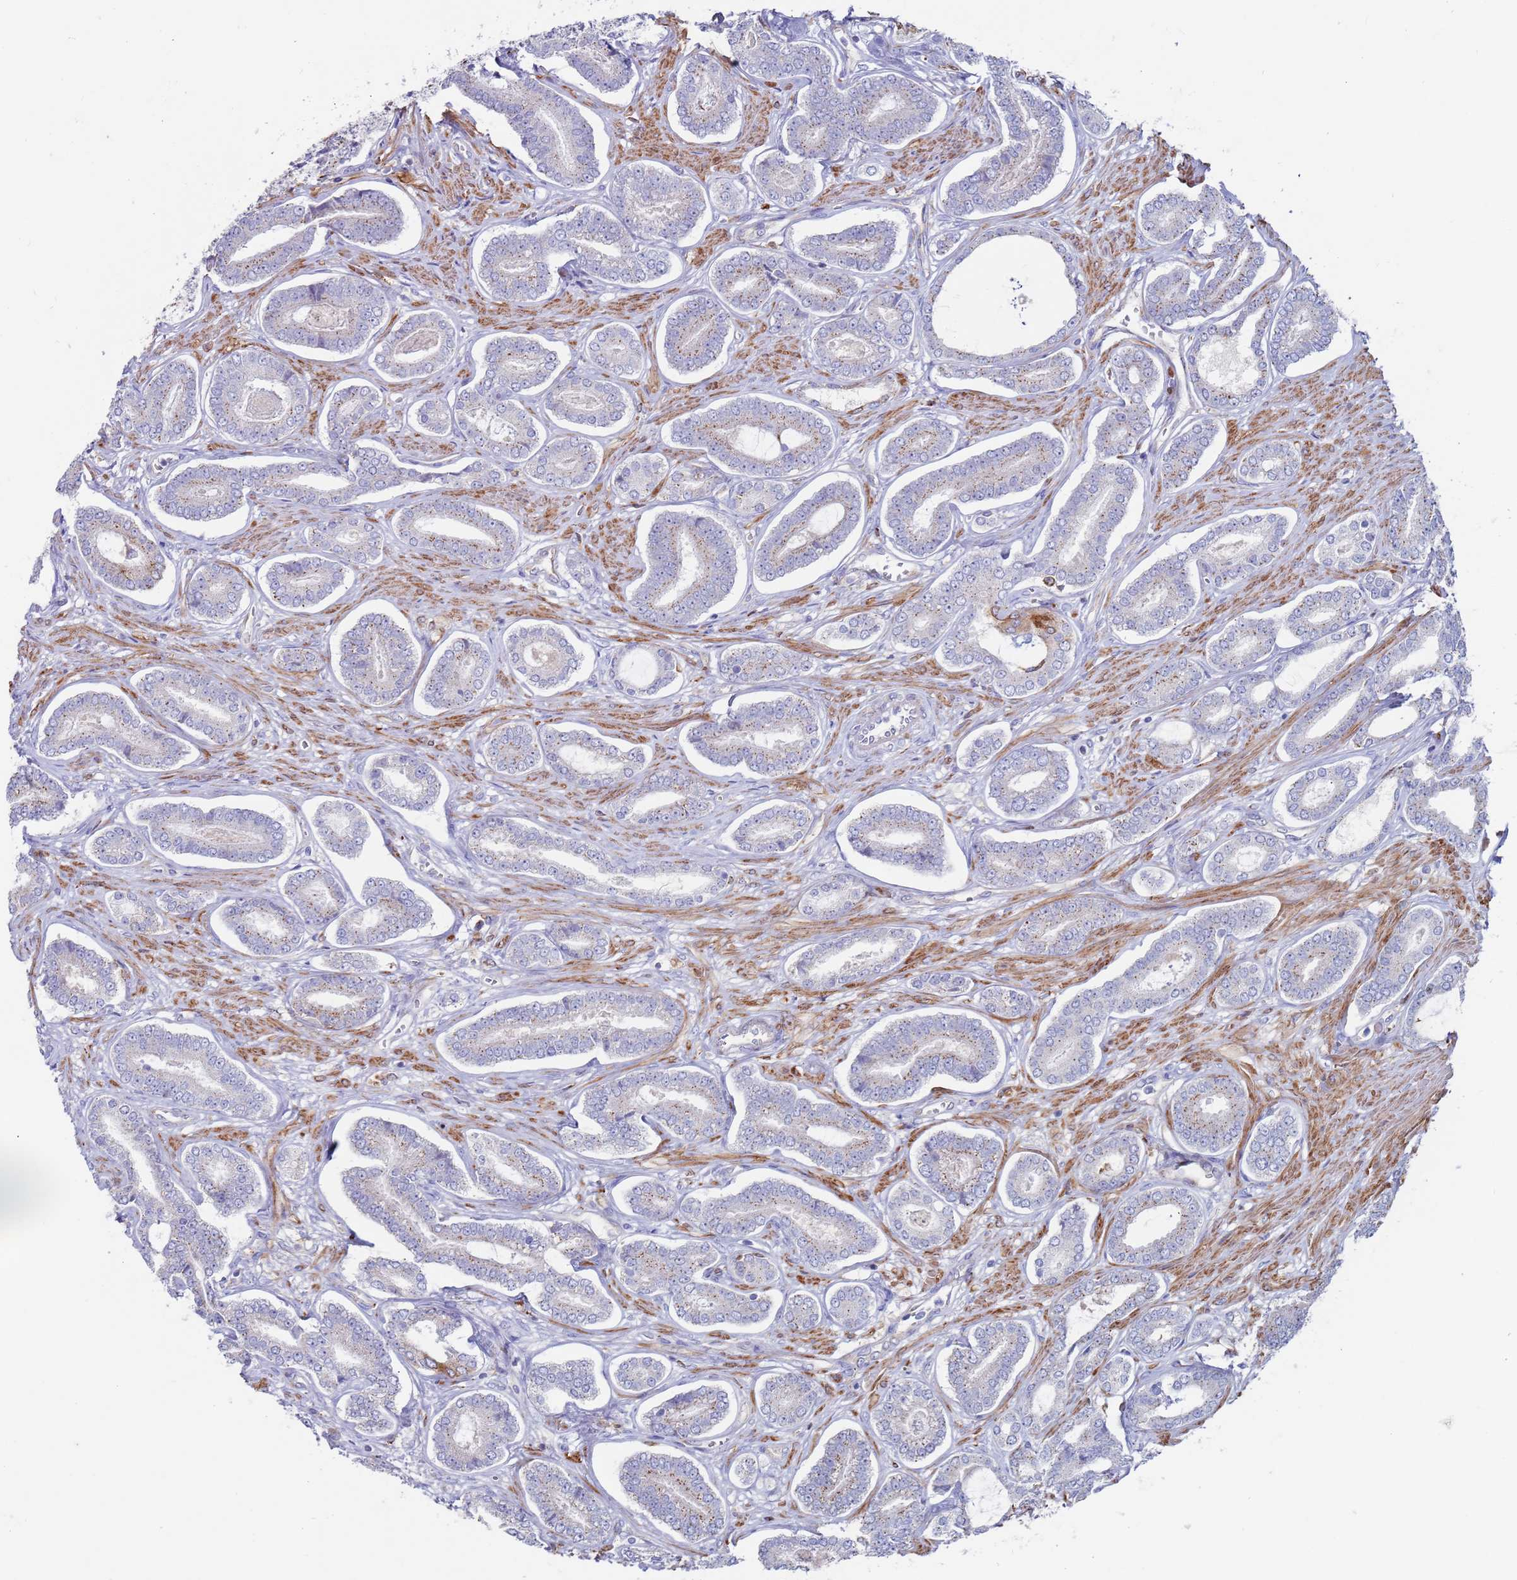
{"staining": {"intensity": "weak", "quantity": "<25%", "location": "cytoplasmic/membranous"}, "tissue": "prostate cancer", "cell_type": "Tumor cells", "image_type": "cancer", "snomed": [{"axis": "morphology", "description": "Adenocarcinoma, NOS"}, {"axis": "topography", "description": "Prostate and seminal vesicle, NOS"}], "caption": "This is an IHC image of human prostate cancer (adenocarcinoma). There is no expression in tumor cells.", "gene": "GREB1L", "patient": {"sex": "male", "age": 76}}